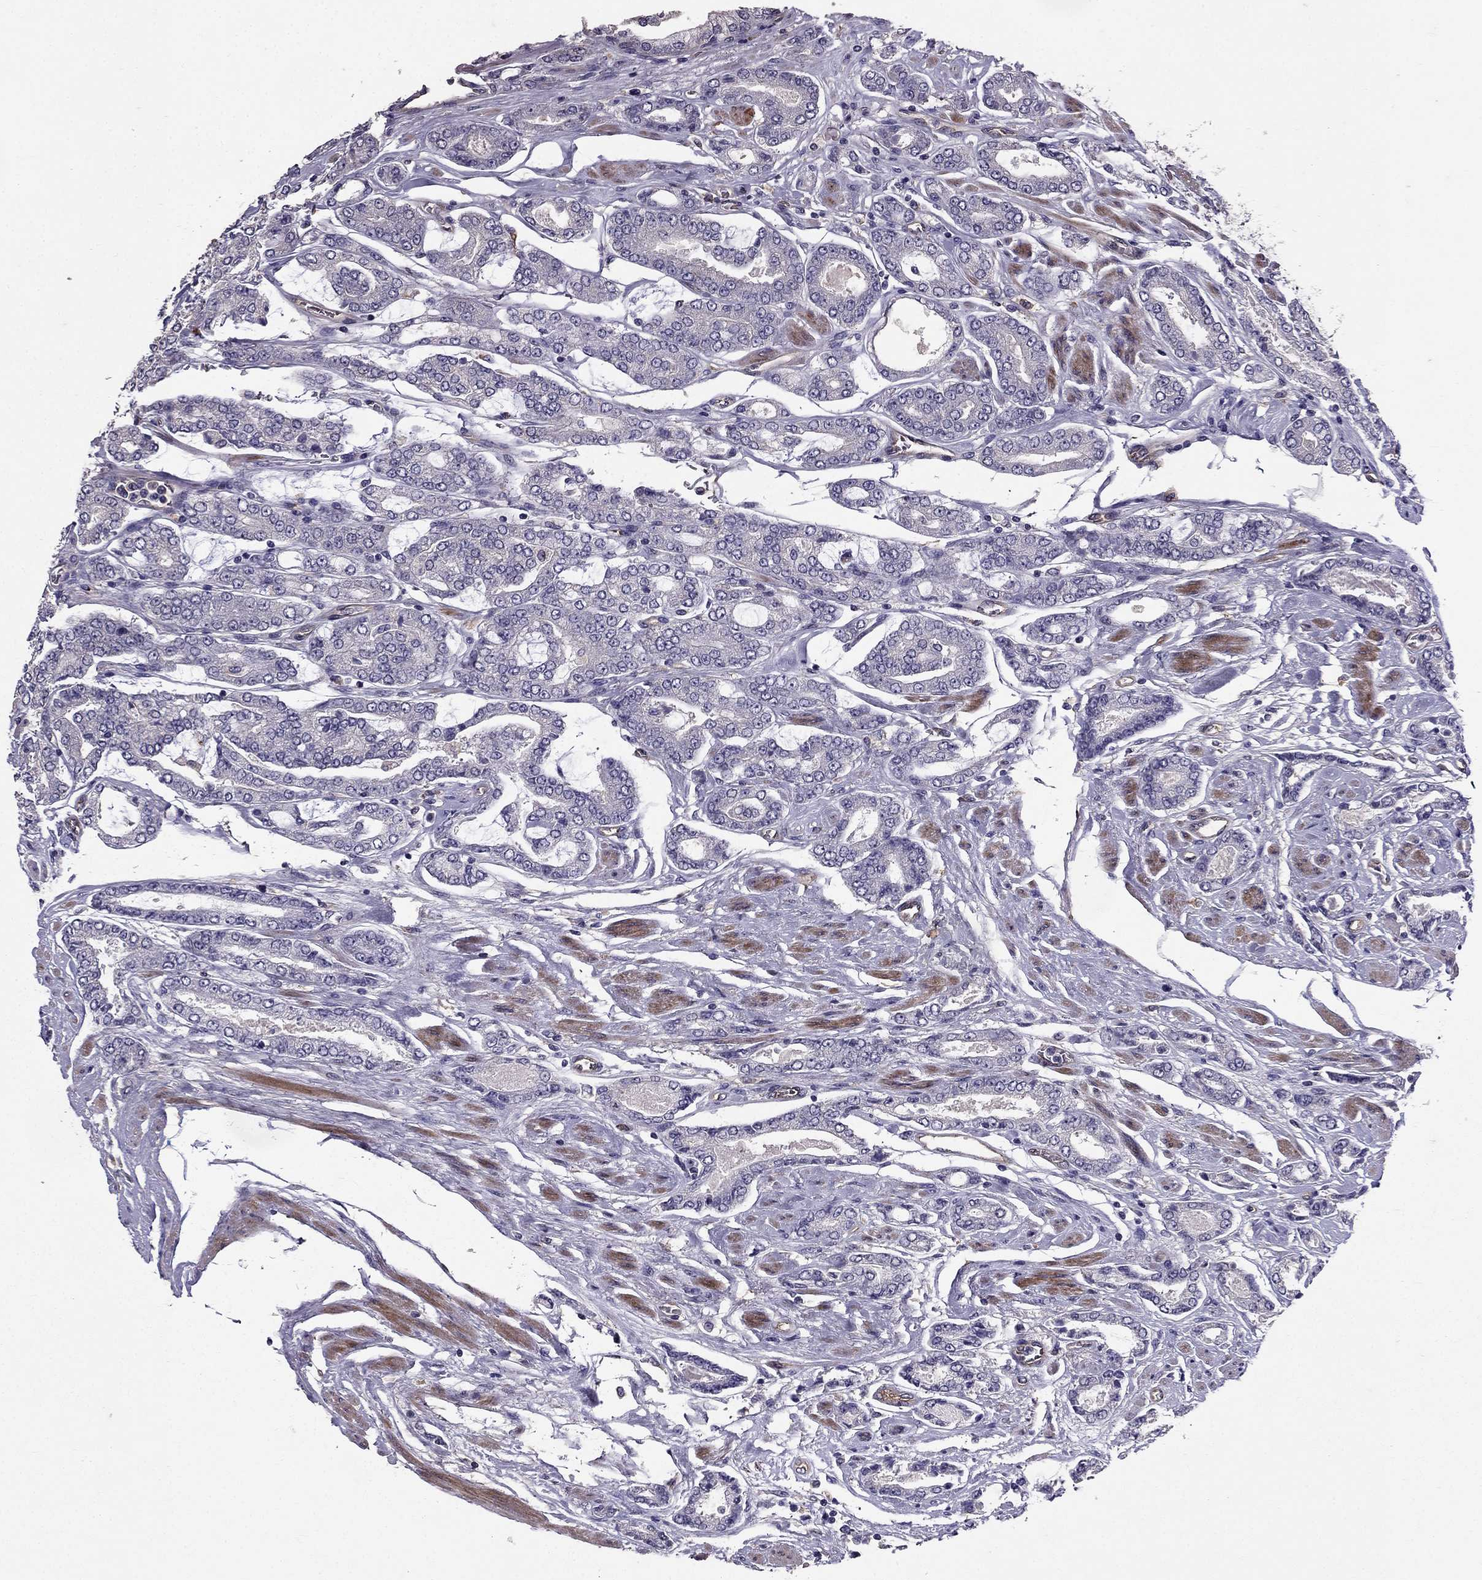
{"staining": {"intensity": "negative", "quantity": "none", "location": "none"}, "tissue": "prostate cancer", "cell_type": "Tumor cells", "image_type": "cancer", "snomed": [{"axis": "morphology", "description": "Adenocarcinoma, NOS"}, {"axis": "topography", "description": "Prostate"}], "caption": "Tumor cells are negative for brown protein staining in prostate adenocarcinoma.", "gene": "RASIP1", "patient": {"sex": "male", "age": 64}}